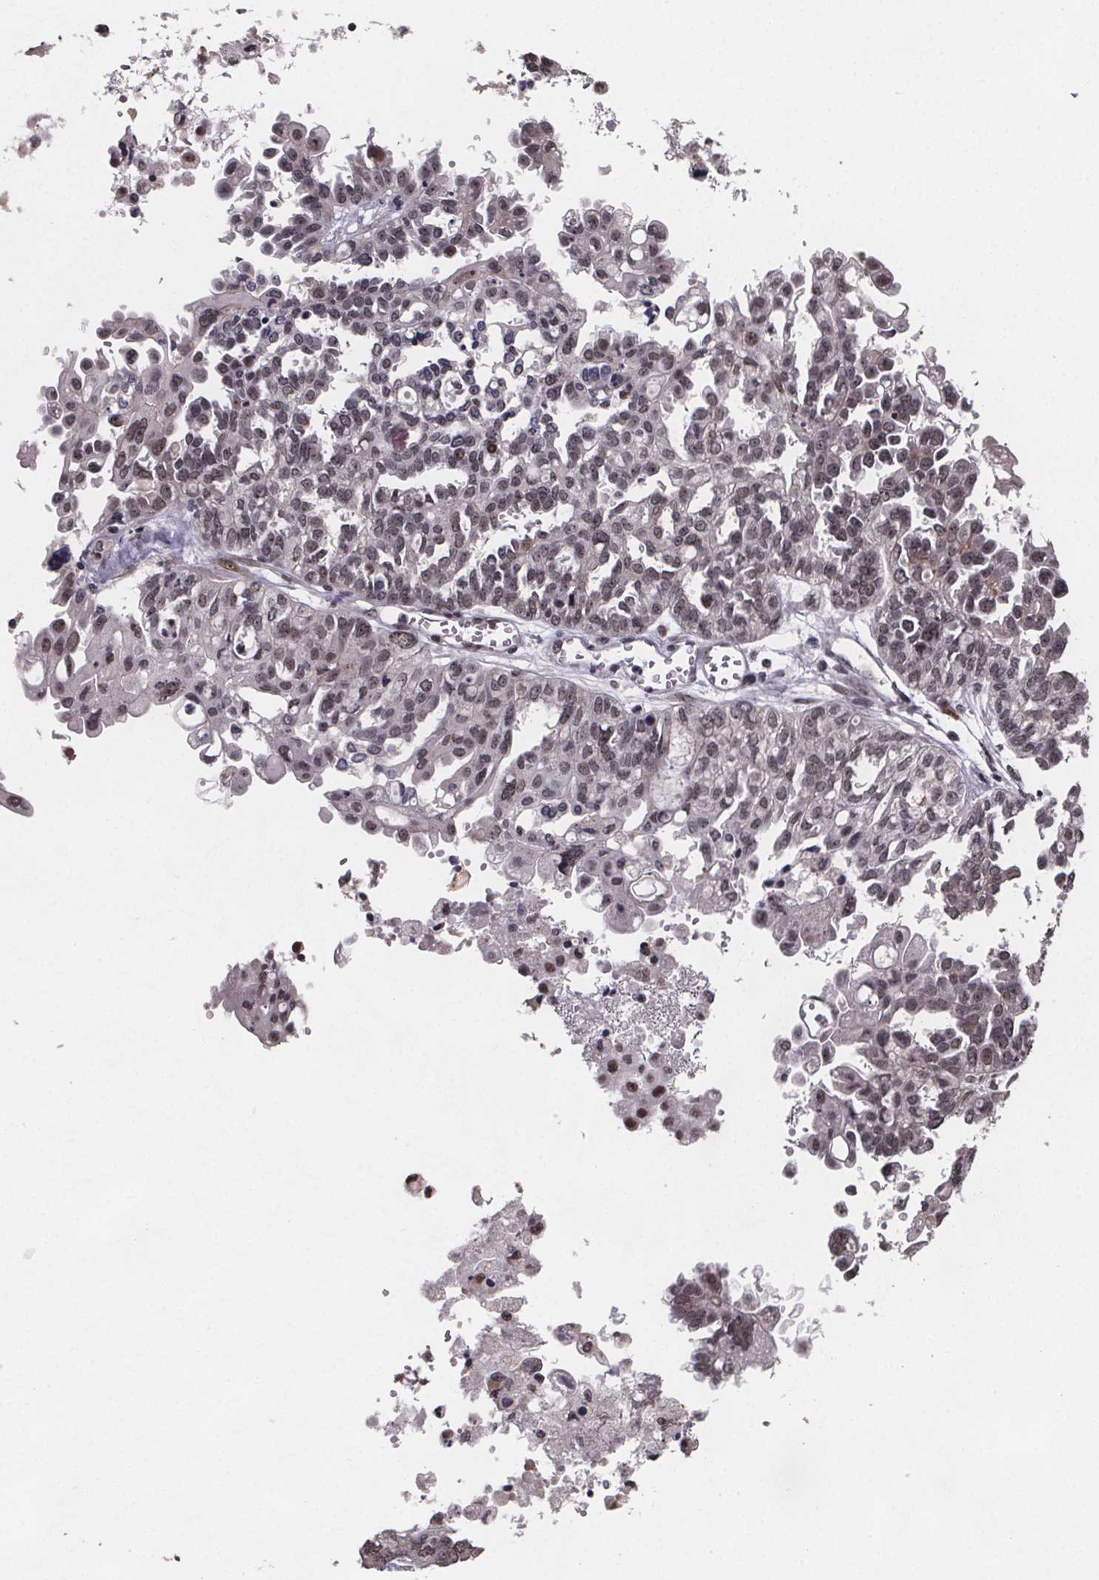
{"staining": {"intensity": "moderate", "quantity": ">75%", "location": "nuclear"}, "tissue": "ovarian cancer", "cell_type": "Tumor cells", "image_type": "cancer", "snomed": [{"axis": "morphology", "description": "Cystadenocarcinoma, serous, NOS"}, {"axis": "topography", "description": "Ovary"}], "caption": "Protein expression analysis of serous cystadenocarcinoma (ovarian) exhibits moderate nuclear expression in about >75% of tumor cells.", "gene": "U2SURP", "patient": {"sex": "female", "age": 53}}